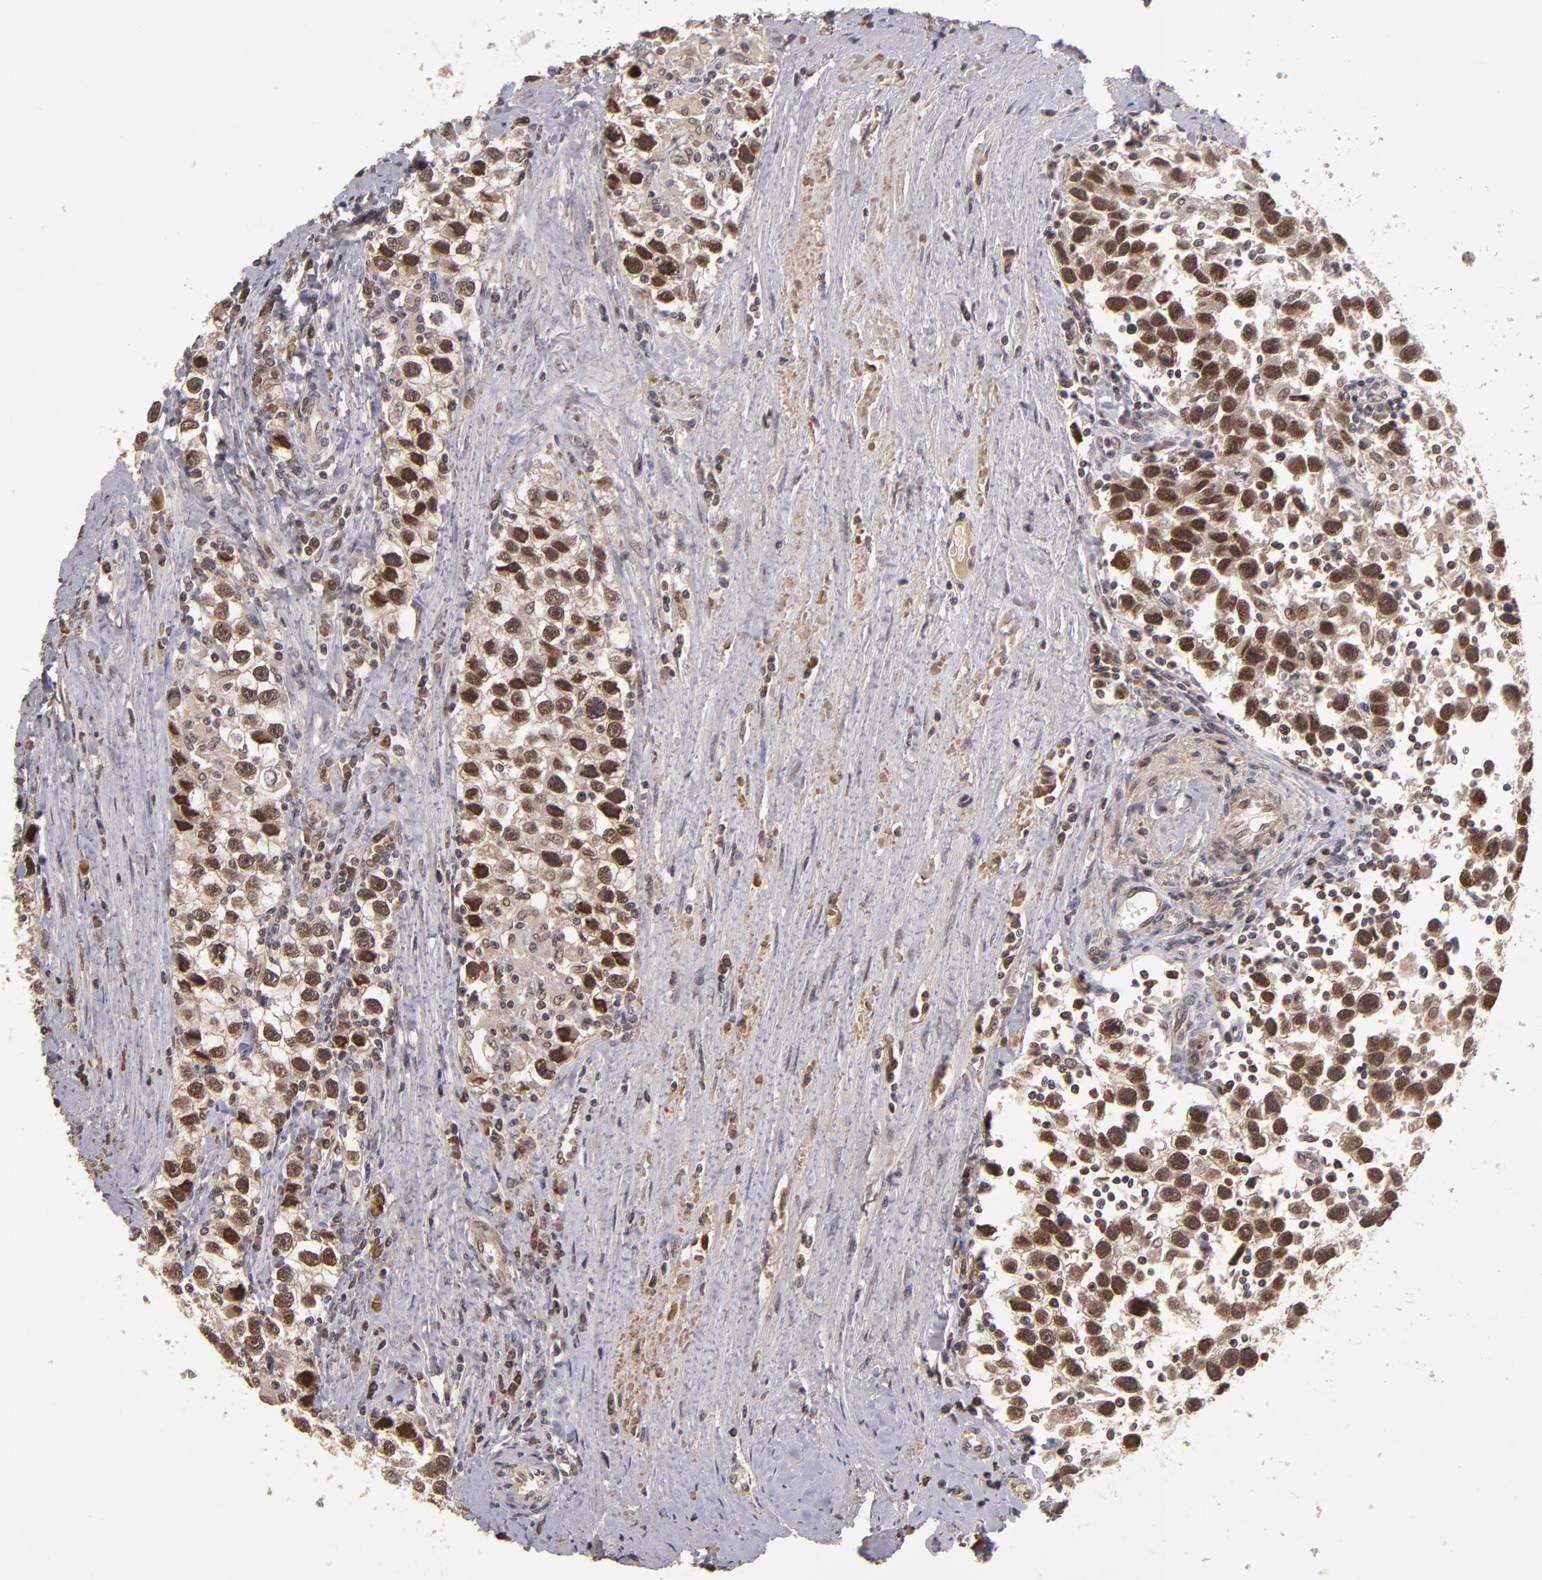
{"staining": {"intensity": "strong", "quantity": "25%-75%", "location": "nuclear"}, "tissue": "testis cancer", "cell_type": "Tumor cells", "image_type": "cancer", "snomed": [{"axis": "morphology", "description": "Seminoma, NOS"}, {"axis": "topography", "description": "Testis"}], "caption": "Protein analysis of testis cancer (seminoma) tissue exhibits strong nuclear expression in about 25%-75% of tumor cells.", "gene": "ABHD12B", "patient": {"sex": "male", "age": 43}}